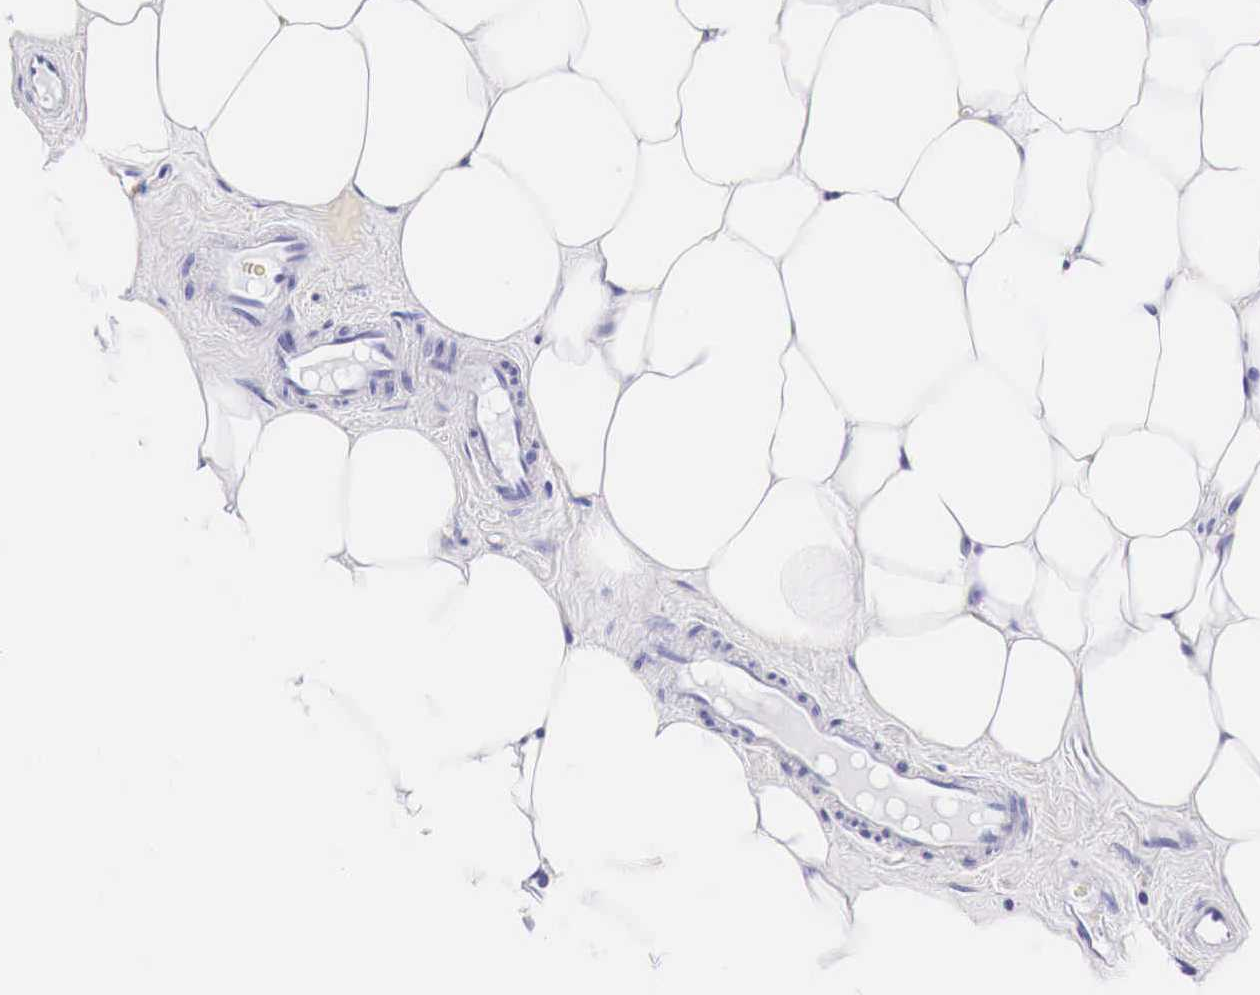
{"staining": {"intensity": "negative", "quantity": "none", "location": "none"}, "tissue": "breast cancer", "cell_type": "Tumor cells", "image_type": "cancer", "snomed": [{"axis": "morphology", "description": "Duct carcinoma"}, {"axis": "topography", "description": "Breast"}], "caption": "DAB (3,3'-diaminobenzidine) immunohistochemical staining of breast cancer reveals no significant expression in tumor cells.", "gene": "ACP3", "patient": {"sex": "female", "age": 68}}